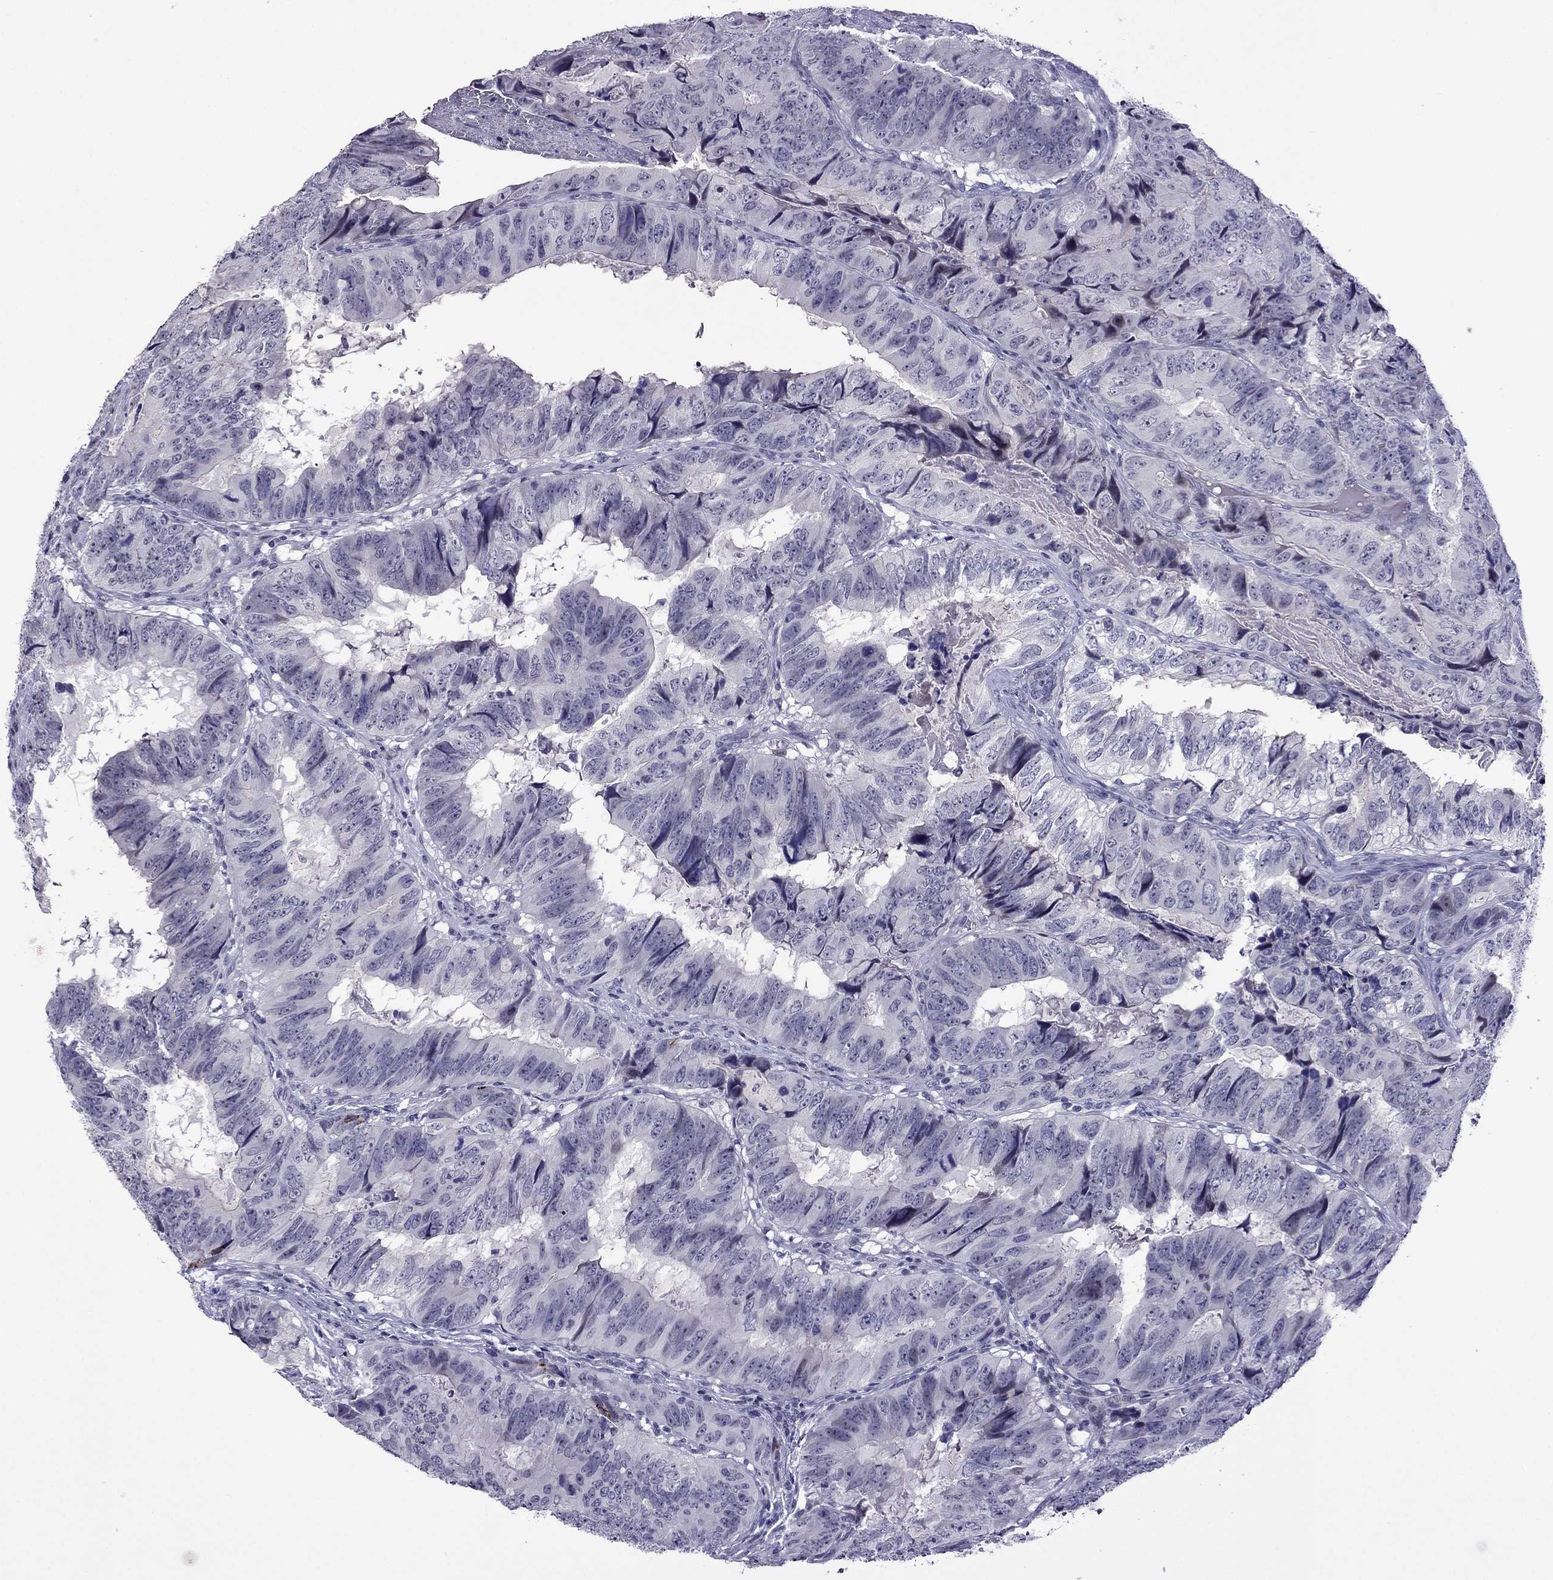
{"staining": {"intensity": "negative", "quantity": "none", "location": "none"}, "tissue": "colorectal cancer", "cell_type": "Tumor cells", "image_type": "cancer", "snomed": [{"axis": "morphology", "description": "Adenocarcinoma, NOS"}, {"axis": "topography", "description": "Colon"}], "caption": "An IHC histopathology image of adenocarcinoma (colorectal) is shown. There is no staining in tumor cells of adenocarcinoma (colorectal).", "gene": "SPTBN4", "patient": {"sex": "male", "age": 79}}